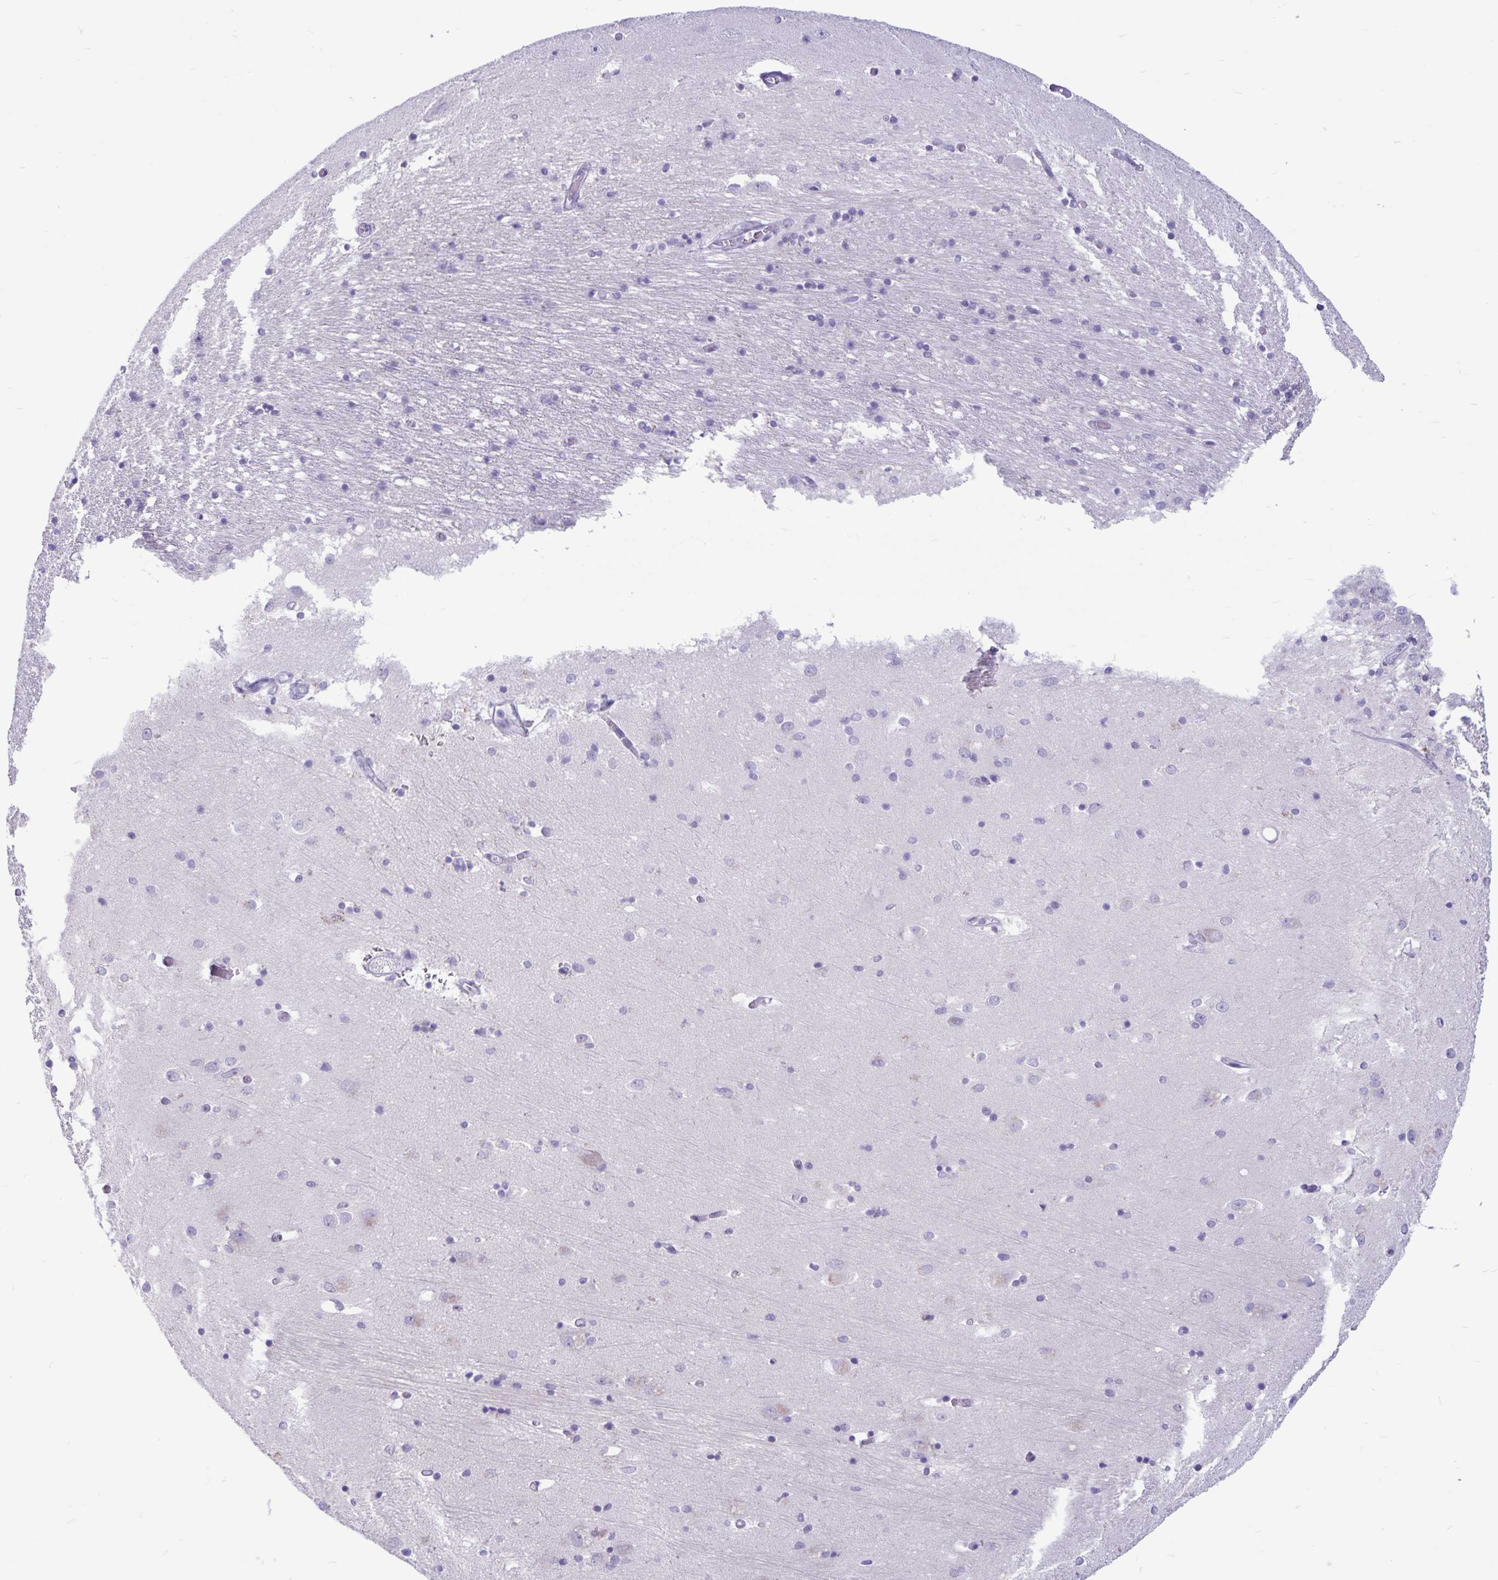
{"staining": {"intensity": "negative", "quantity": "none", "location": "none"}, "tissue": "caudate", "cell_type": "Glial cells", "image_type": "normal", "snomed": [{"axis": "morphology", "description": "Normal tissue, NOS"}, {"axis": "topography", "description": "Lateral ventricle wall"}, {"axis": "topography", "description": "Hippocampus"}], "caption": "Glial cells show no significant protein expression in benign caudate. (DAB (3,3'-diaminobenzidine) IHC with hematoxylin counter stain).", "gene": "IBTK", "patient": {"sex": "female", "age": 63}}